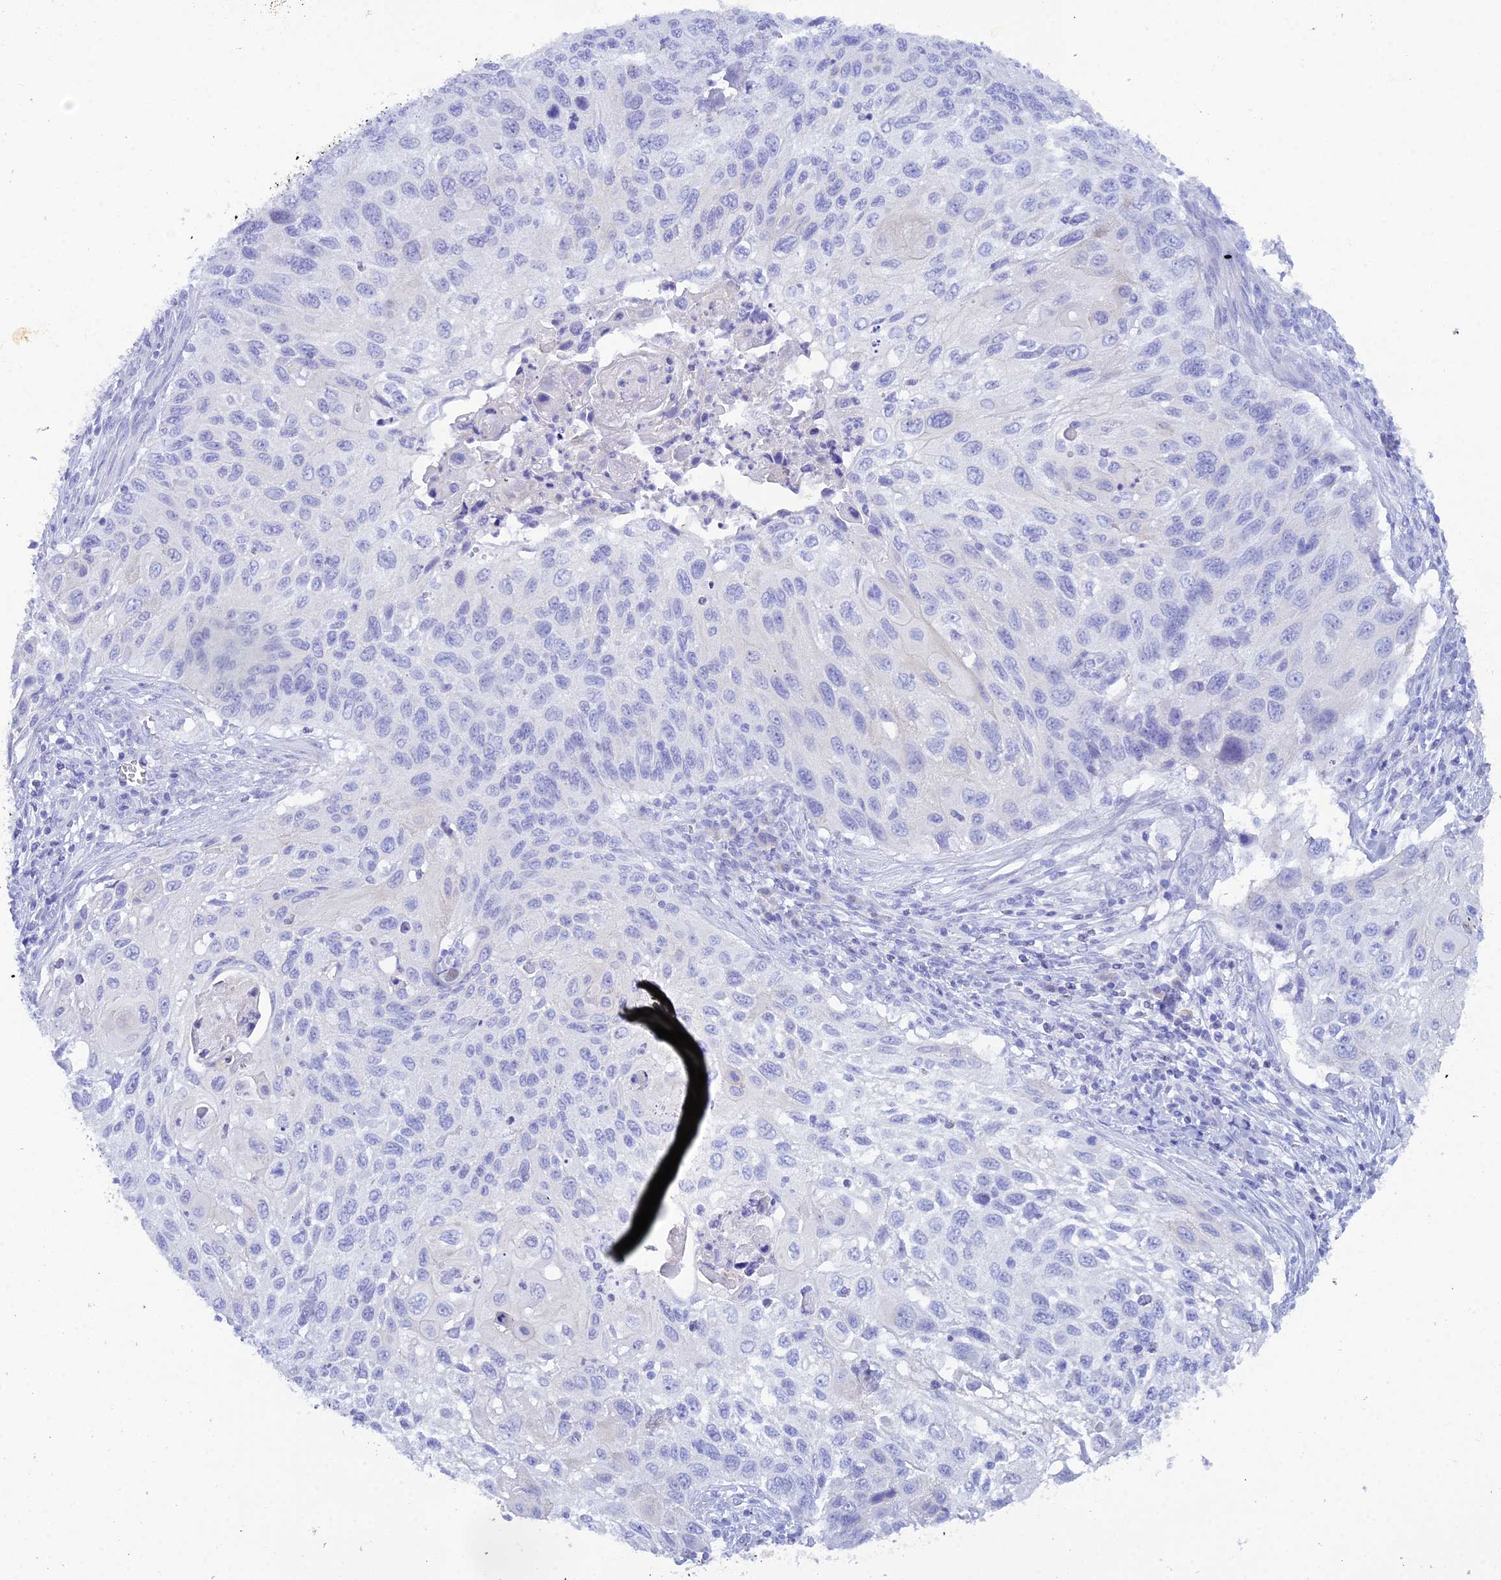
{"staining": {"intensity": "negative", "quantity": "none", "location": "none"}, "tissue": "cervical cancer", "cell_type": "Tumor cells", "image_type": "cancer", "snomed": [{"axis": "morphology", "description": "Squamous cell carcinoma, NOS"}, {"axis": "topography", "description": "Cervix"}], "caption": "A micrograph of human squamous cell carcinoma (cervical) is negative for staining in tumor cells.", "gene": "REG1A", "patient": {"sex": "female", "age": 70}}